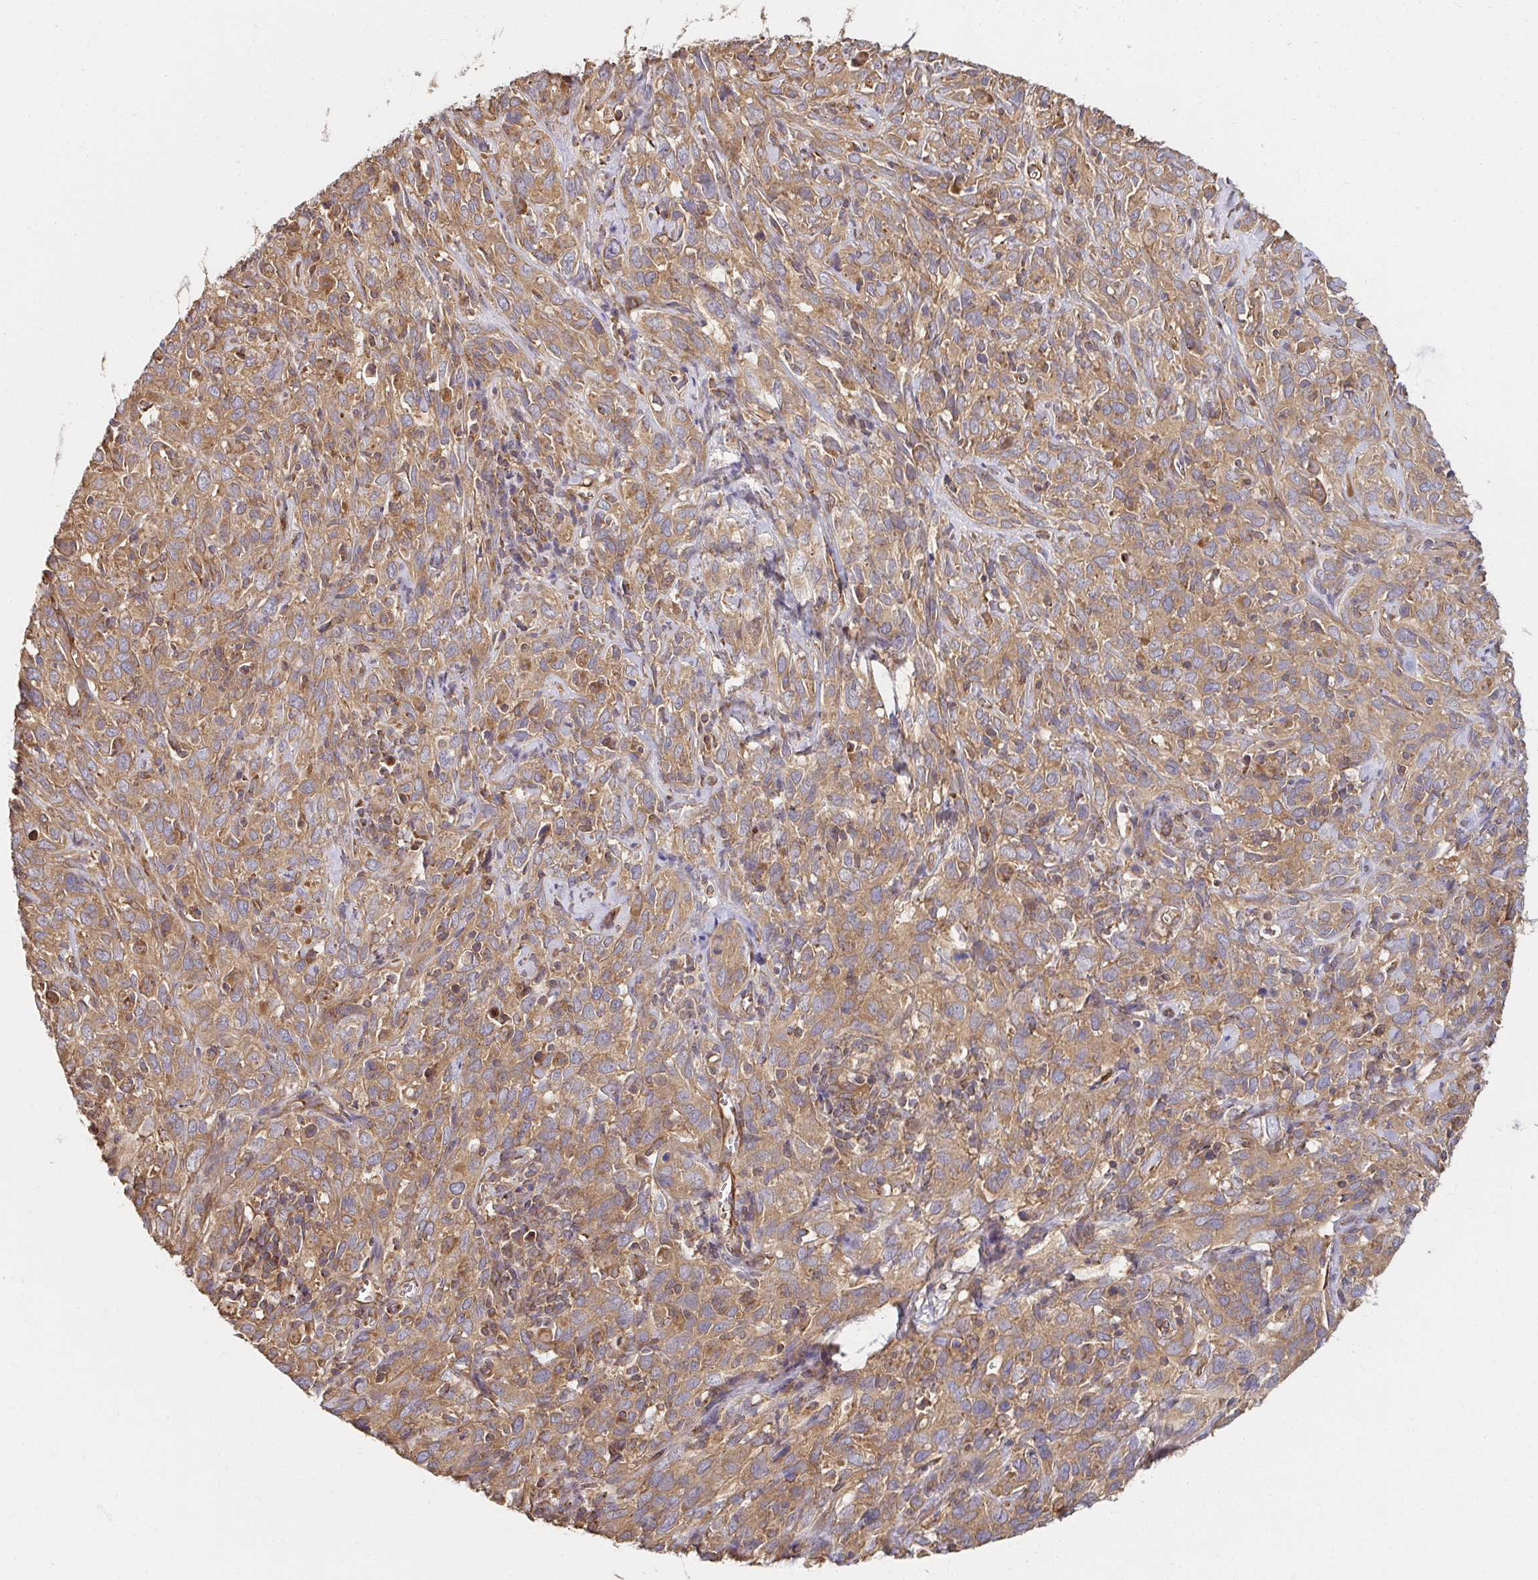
{"staining": {"intensity": "moderate", "quantity": ">75%", "location": "cytoplasmic/membranous"}, "tissue": "cervical cancer", "cell_type": "Tumor cells", "image_type": "cancer", "snomed": [{"axis": "morphology", "description": "Normal tissue, NOS"}, {"axis": "morphology", "description": "Squamous cell carcinoma, NOS"}, {"axis": "topography", "description": "Cervix"}], "caption": "Protein expression analysis of human cervical squamous cell carcinoma reveals moderate cytoplasmic/membranous staining in about >75% of tumor cells.", "gene": "APBB1", "patient": {"sex": "female", "age": 51}}